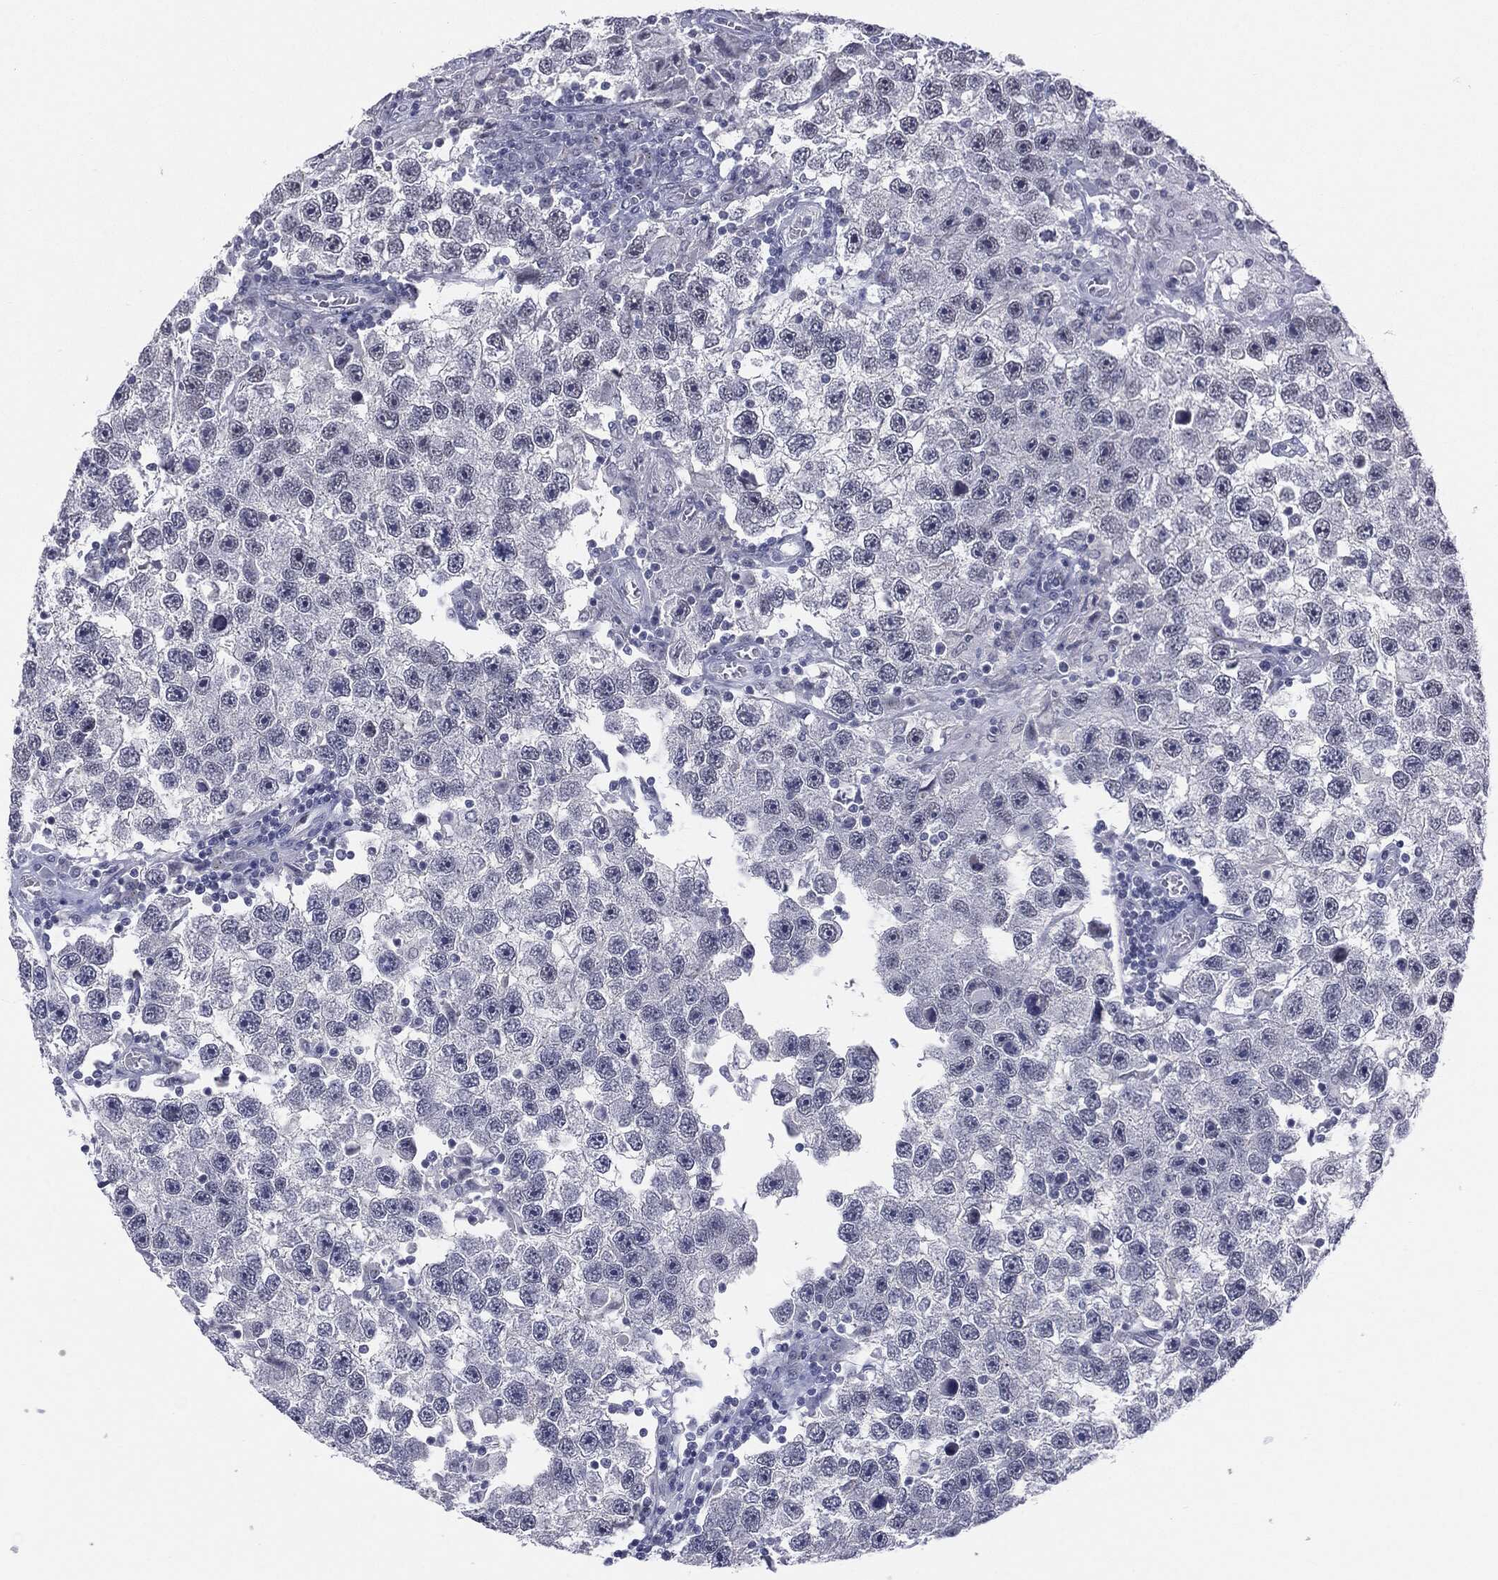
{"staining": {"intensity": "negative", "quantity": "none", "location": "none"}, "tissue": "testis cancer", "cell_type": "Tumor cells", "image_type": "cancer", "snomed": [{"axis": "morphology", "description": "Seminoma, NOS"}, {"axis": "topography", "description": "Testis"}], "caption": "Testis cancer was stained to show a protein in brown. There is no significant staining in tumor cells.", "gene": "SLC5A5", "patient": {"sex": "male", "age": 26}}